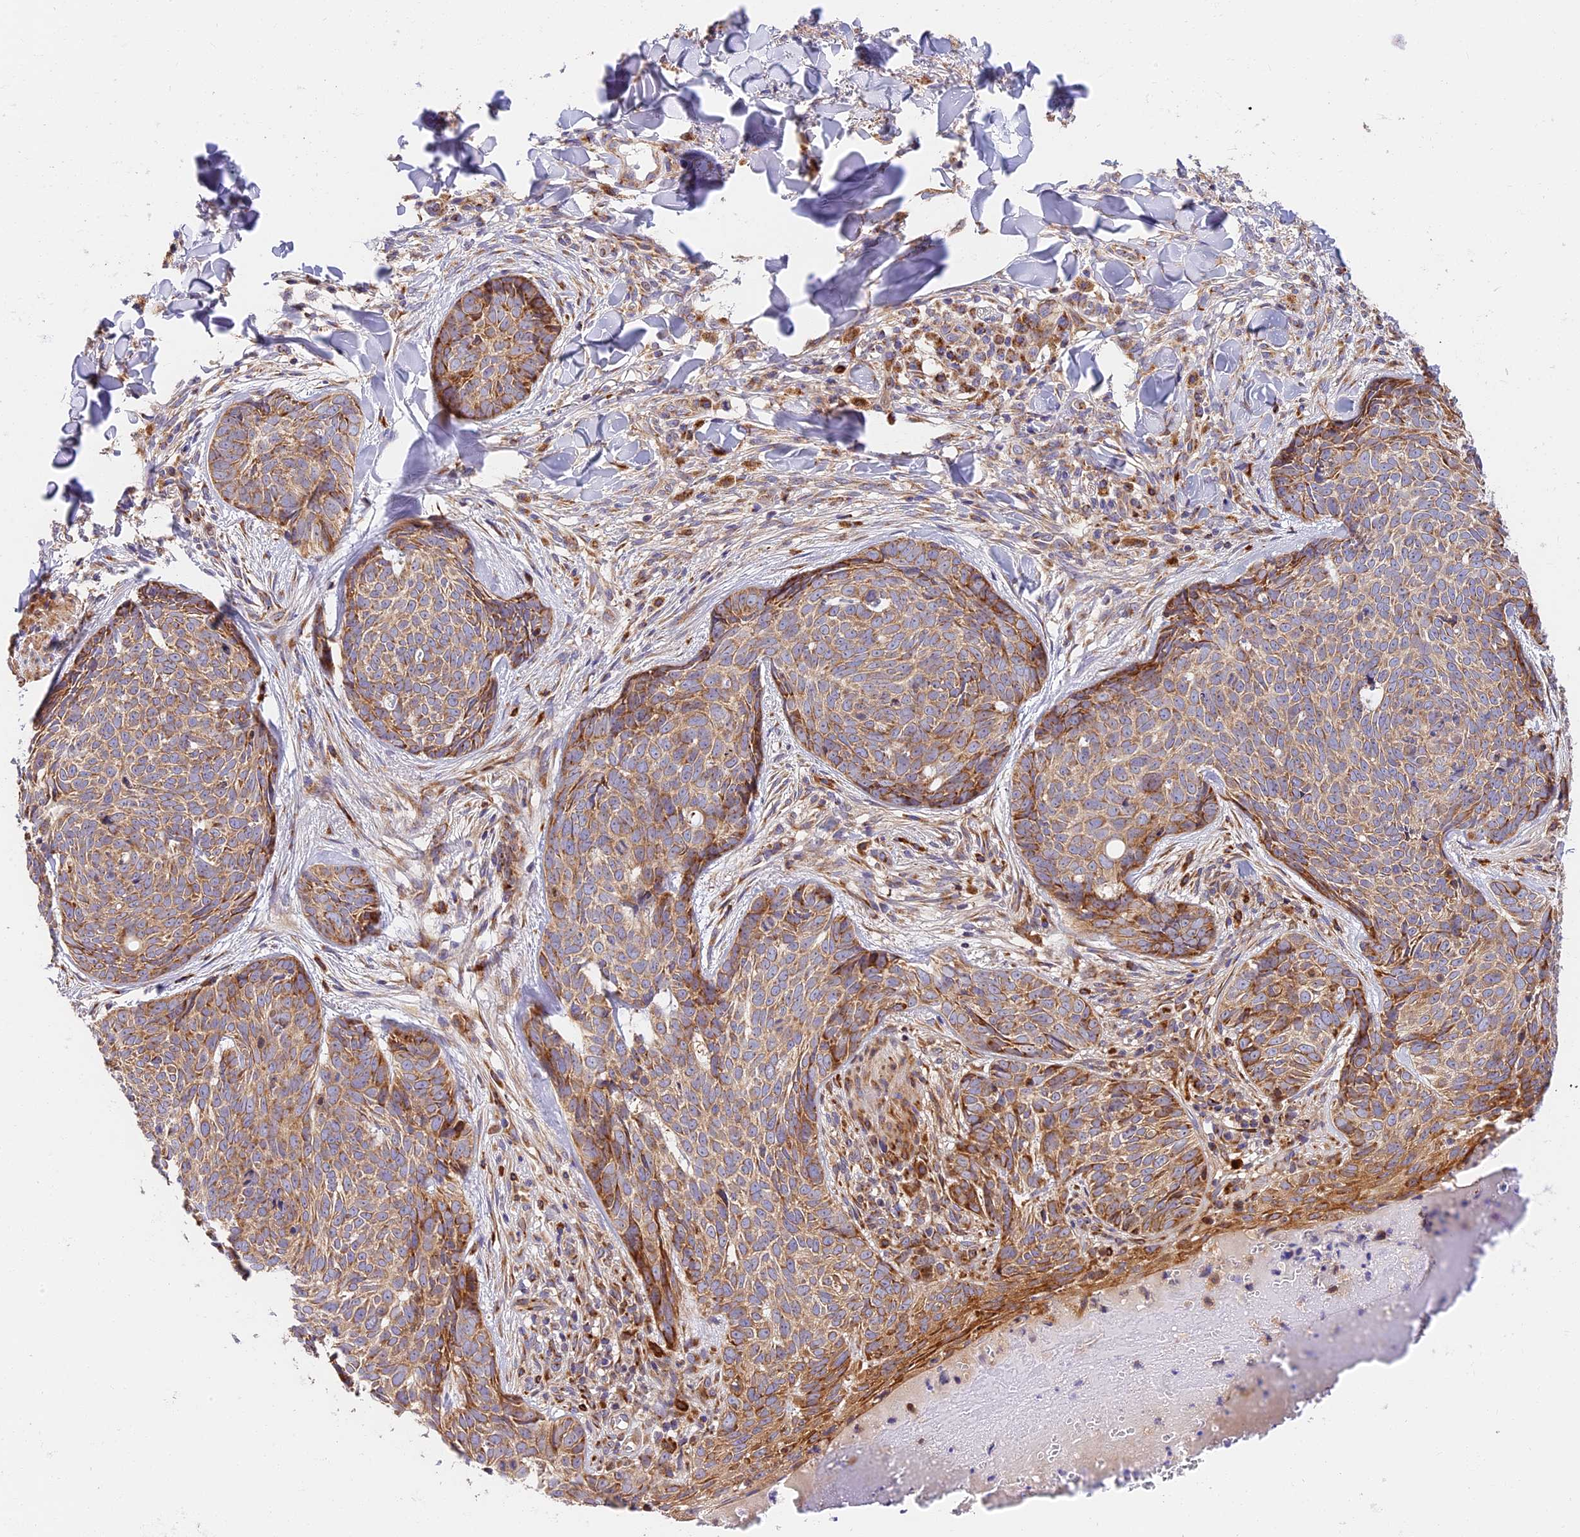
{"staining": {"intensity": "moderate", "quantity": ">75%", "location": "cytoplasmic/membranous"}, "tissue": "skin cancer", "cell_type": "Tumor cells", "image_type": "cancer", "snomed": [{"axis": "morphology", "description": "Basal cell carcinoma"}, {"axis": "topography", "description": "Skin"}], "caption": "A brown stain shows moderate cytoplasmic/membranous expression of a protein in basal cell carcinoma (skin) tumor cells.", "gene": "MRAS", "patient": {"sex": "female", "age": 61}}